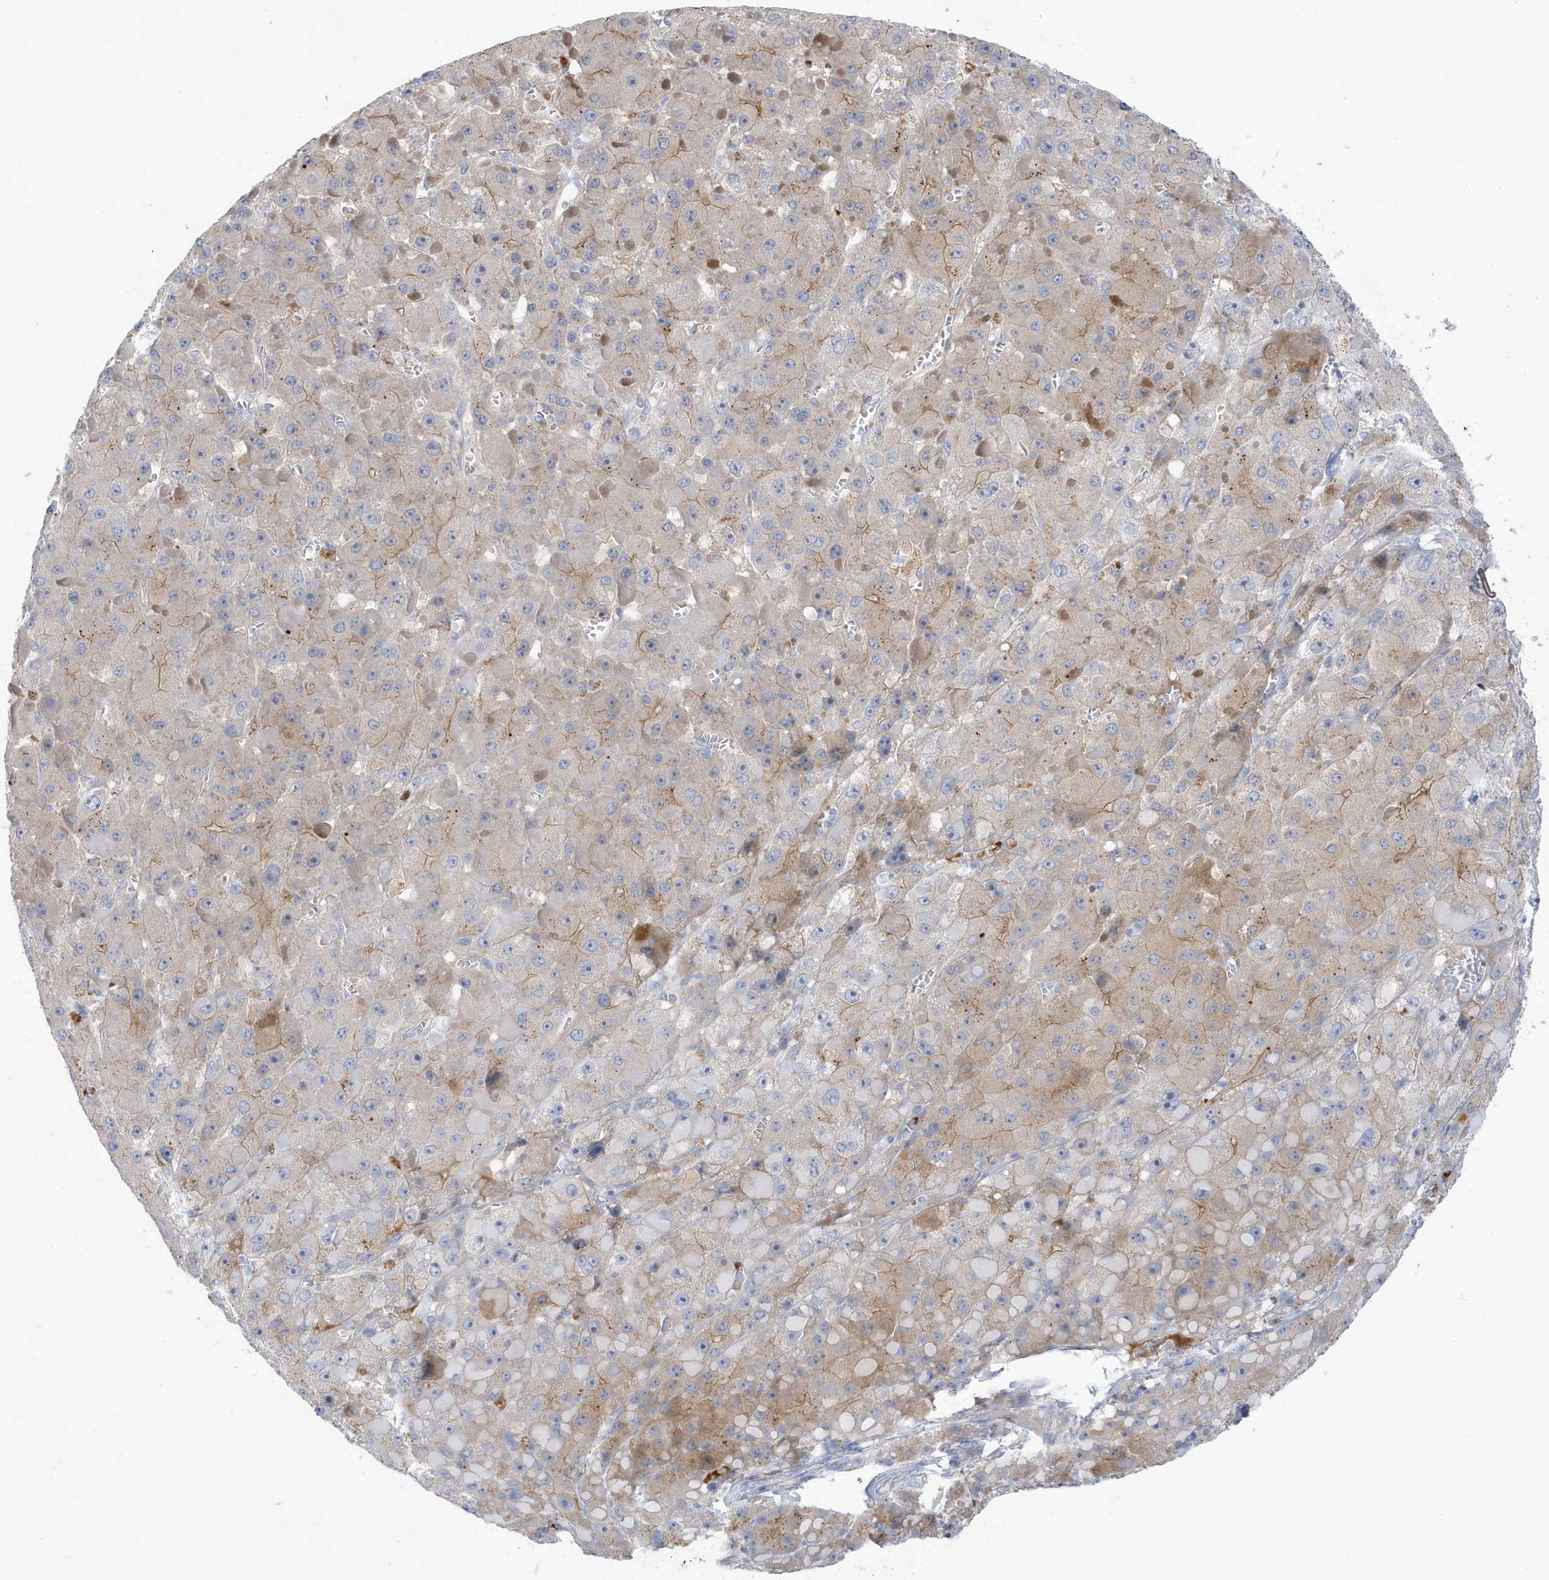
{"staining": {"intensity": "weak", "quantity": "25%-75%", "location": "cytoplasmic/membranous"}, "tissue": "liver cancer", "cell_type": "Tumor cells", "image_type": "cancer", "snomed": [{"axis": "morphology", "description": "Carcinoma, Hepatocellular, NOS"}, {"axis": "topography", "description": "Liver"}], "caption": "Immunohistochemical staining of liver cancer displays low levels of weak cytoplasmic/membranous staining in approximately 25%-75% of tumor cells. Using DAB (brown) and hematoxylin (blue) stains, captured at high magnification using brightfield microscopy.", "gene": "ATP13A5", "patient": {"sex": "female", "age": 73}}